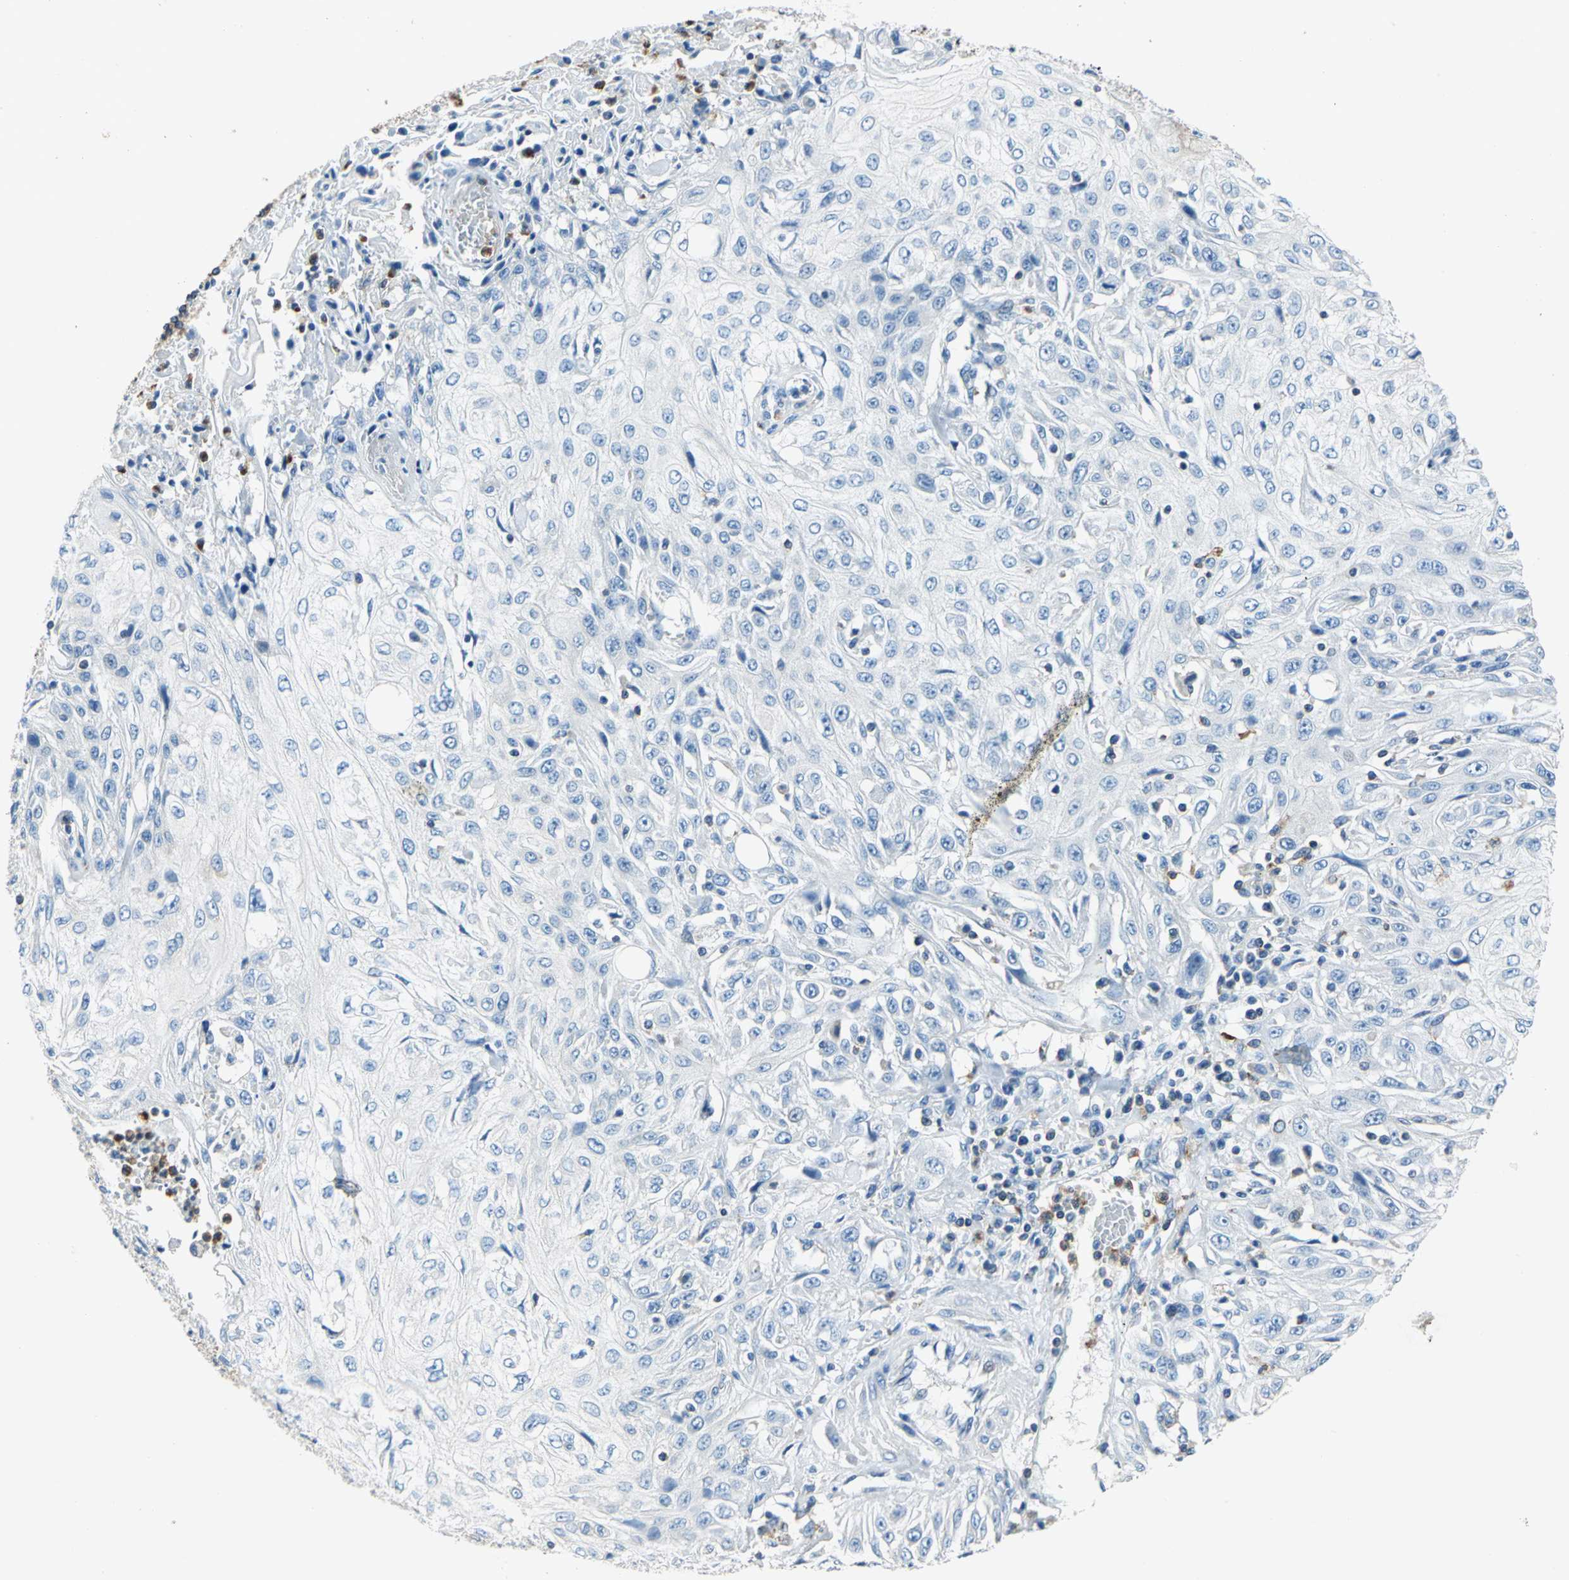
{"staining": {"intensity": "negative", "quantity": "none", "location": "none"}, "tissue": "skin cancer", "cell_type": "Tumor cells", "image_type": "cancer", "snomed": [{"axis": "morphology", "description": "Squamous cell carcinoma, NOS"}, {"axis": "topography", "description": "Skin"}], "caption": "Immunohistochemistry photomicrograph of neoplastic tissue: human skin cancer stained with DAB (3,3'-diaminobenzidine) reveals no significant protein expression in tumor cells. (Stains: DAB immunohistochemistry with hematoxylin counter stain, Microscopy: brightfield microscopy at high magnification).", "gene": "SEPTIN6", "patient": {"sex": "male", "age": 75}}